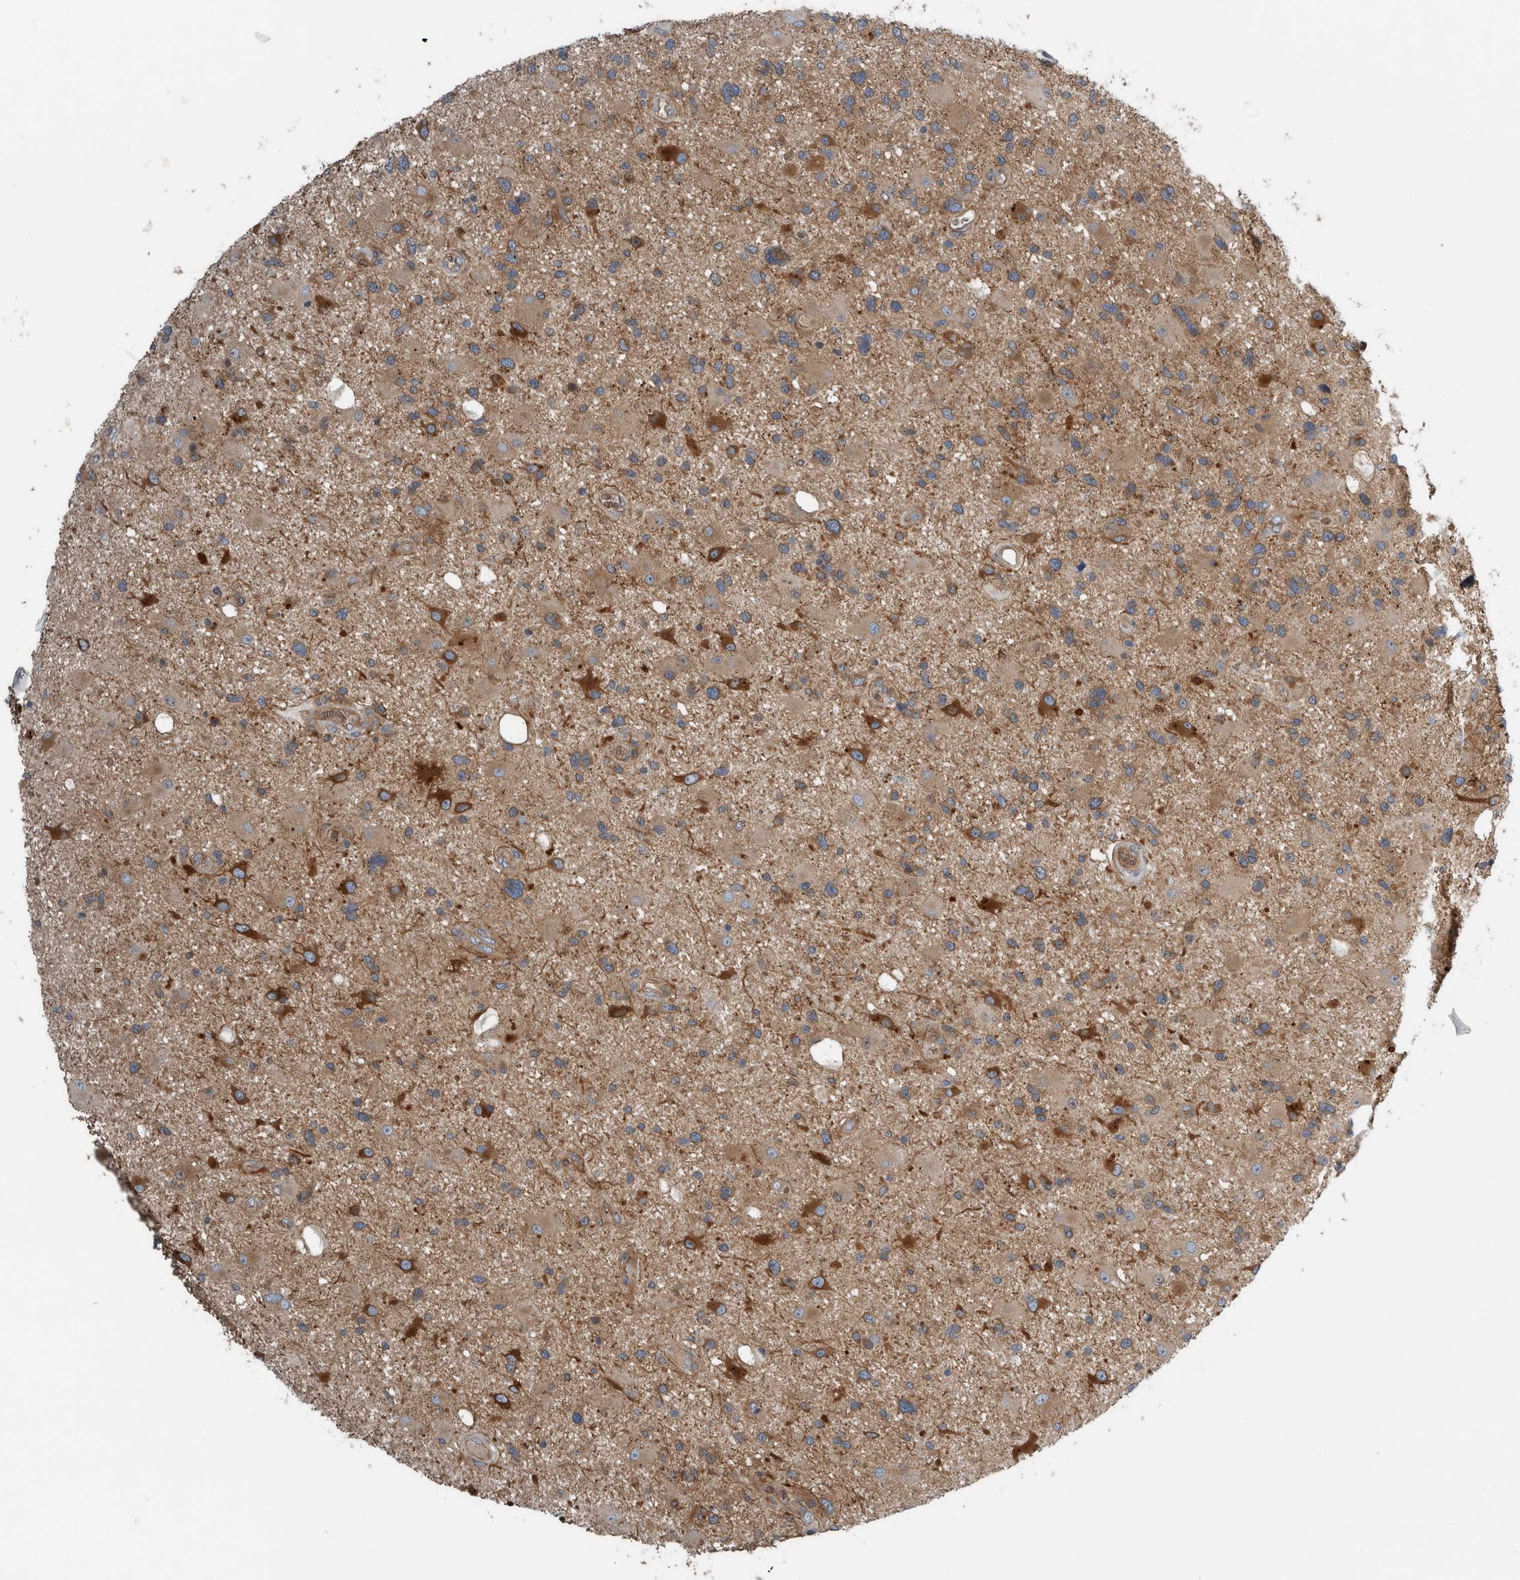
{"staining": {"intensity": "strong", "quantity": "25%-75%", "location": "cytoplasmic/membranous"}, "tissue": "glioma", "cell_type": "Tumor cells", "image_type": "cancer", "snomed": [{"axis": "morphology", "description": "Glioma, malignant, High grade"}, {"axis": "topography", "description": "Brain"}], "caption": "A histopathology image of malignant glioma (high-grade) stained for a protein reveals strong cytoplasmic/membranous brown staining in tumor cells.", "gene": "GLT8D2", "patient": {"sex": "male", "age": 33}}